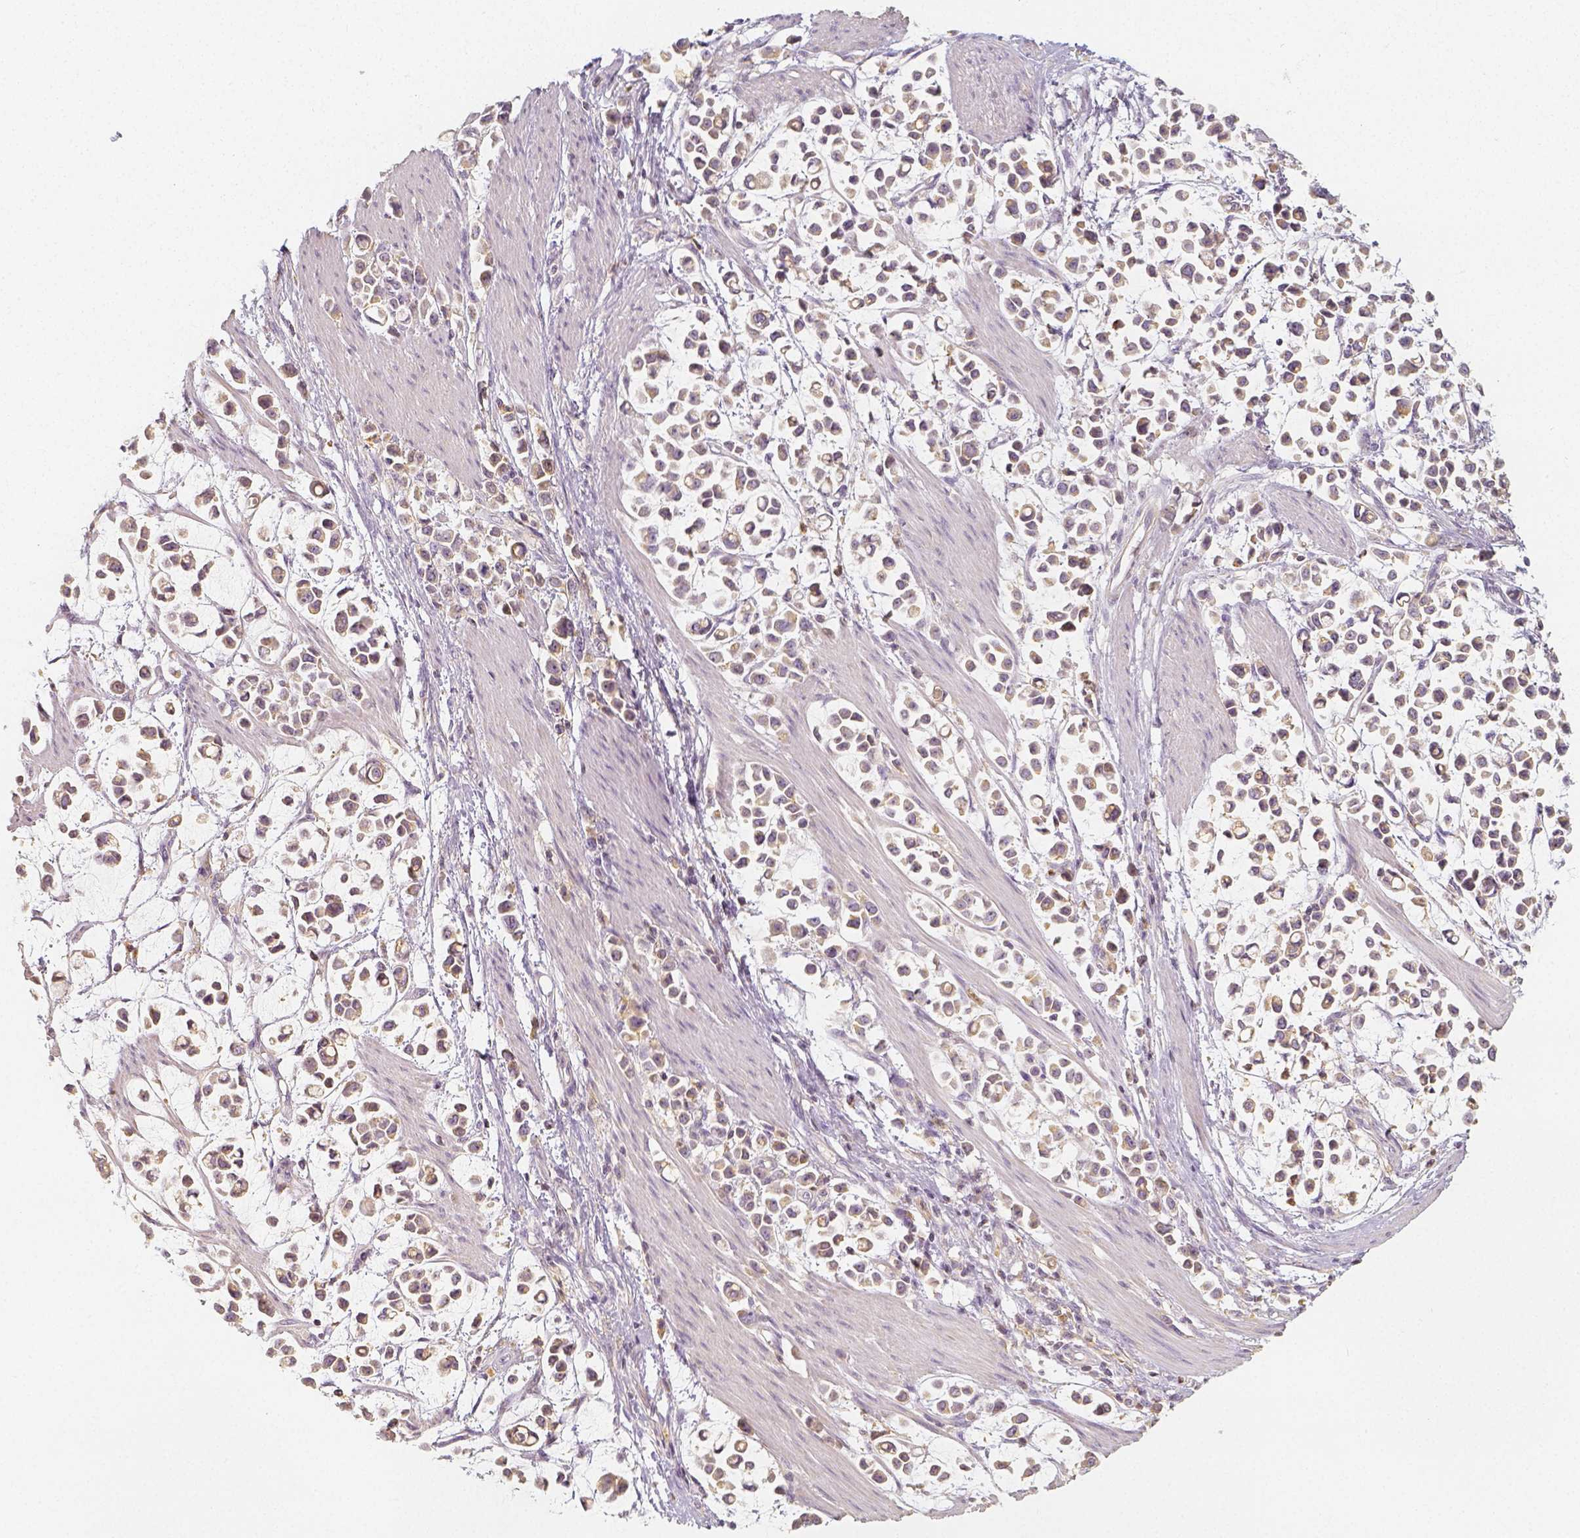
{"staining": {"intensity": "weak", "quantity": ">75%", "location": "cytoplasmic/membranous"}, "tissue": "stomach cancer", "cell_type": "Tumor cells", "image_type": "cancer", "snomed": [{"axis": "morphology", "description": "Adenocarcinoma, NOS"}, {"axis": "topography", "description": "Stomach"}], "caption": "Immunohistochemistry staining of stomach adenocarcinoma, which displays low levels of weak cytoplasmic/membranous positivity in approximately >75% of tumor cells indicating weak cytoplasmic/membranous protein positivity. The staining was performed using DAB (brown) for protein detection and nuclei were counterstained in hematoxylin (blue).", "gene": "PTPRJ", "patient": {"sex": "male", "age": 82}}